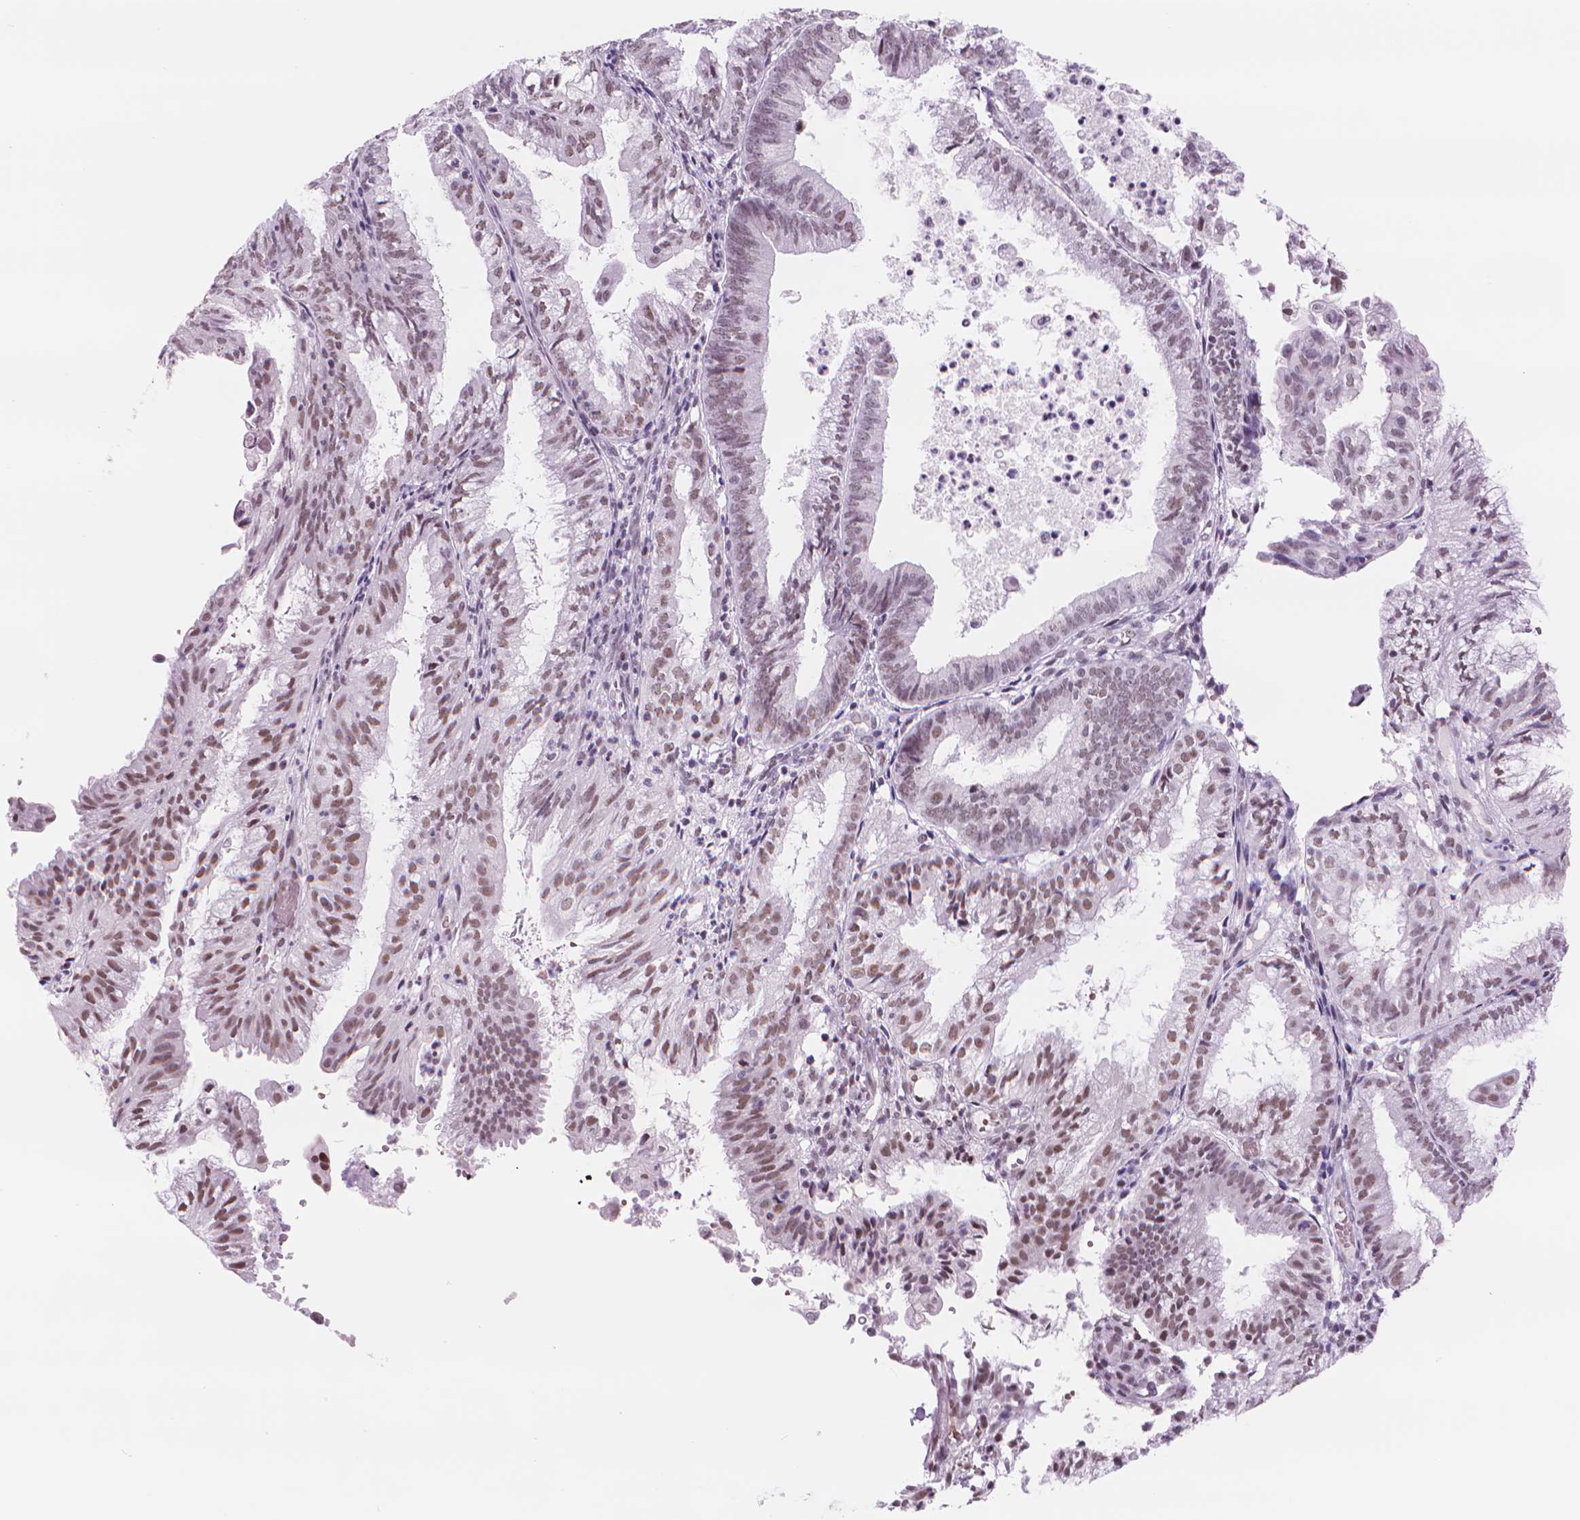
{"staining": {"intensity": "moderate", "quantity": "25%-75%", "location": "nuclear"}, "tissue": "endometrial cancer", "cell_type": "Tumor cells", "image_type": "cancer", "snomed": [{"axis": "morphology", "description": "Adenocarcinoma, NOS"}, {"axis": "topography", "description": "Endometrium"}], "caption": "Adenocarcinoma (endometrial) was stained to show a protein in brown. There is medium levels of moderate nuclear expression in about 25%-75% of tumor cells.", "gene": "POLR3D", "patient": {"sex": "female", "age": 55}}